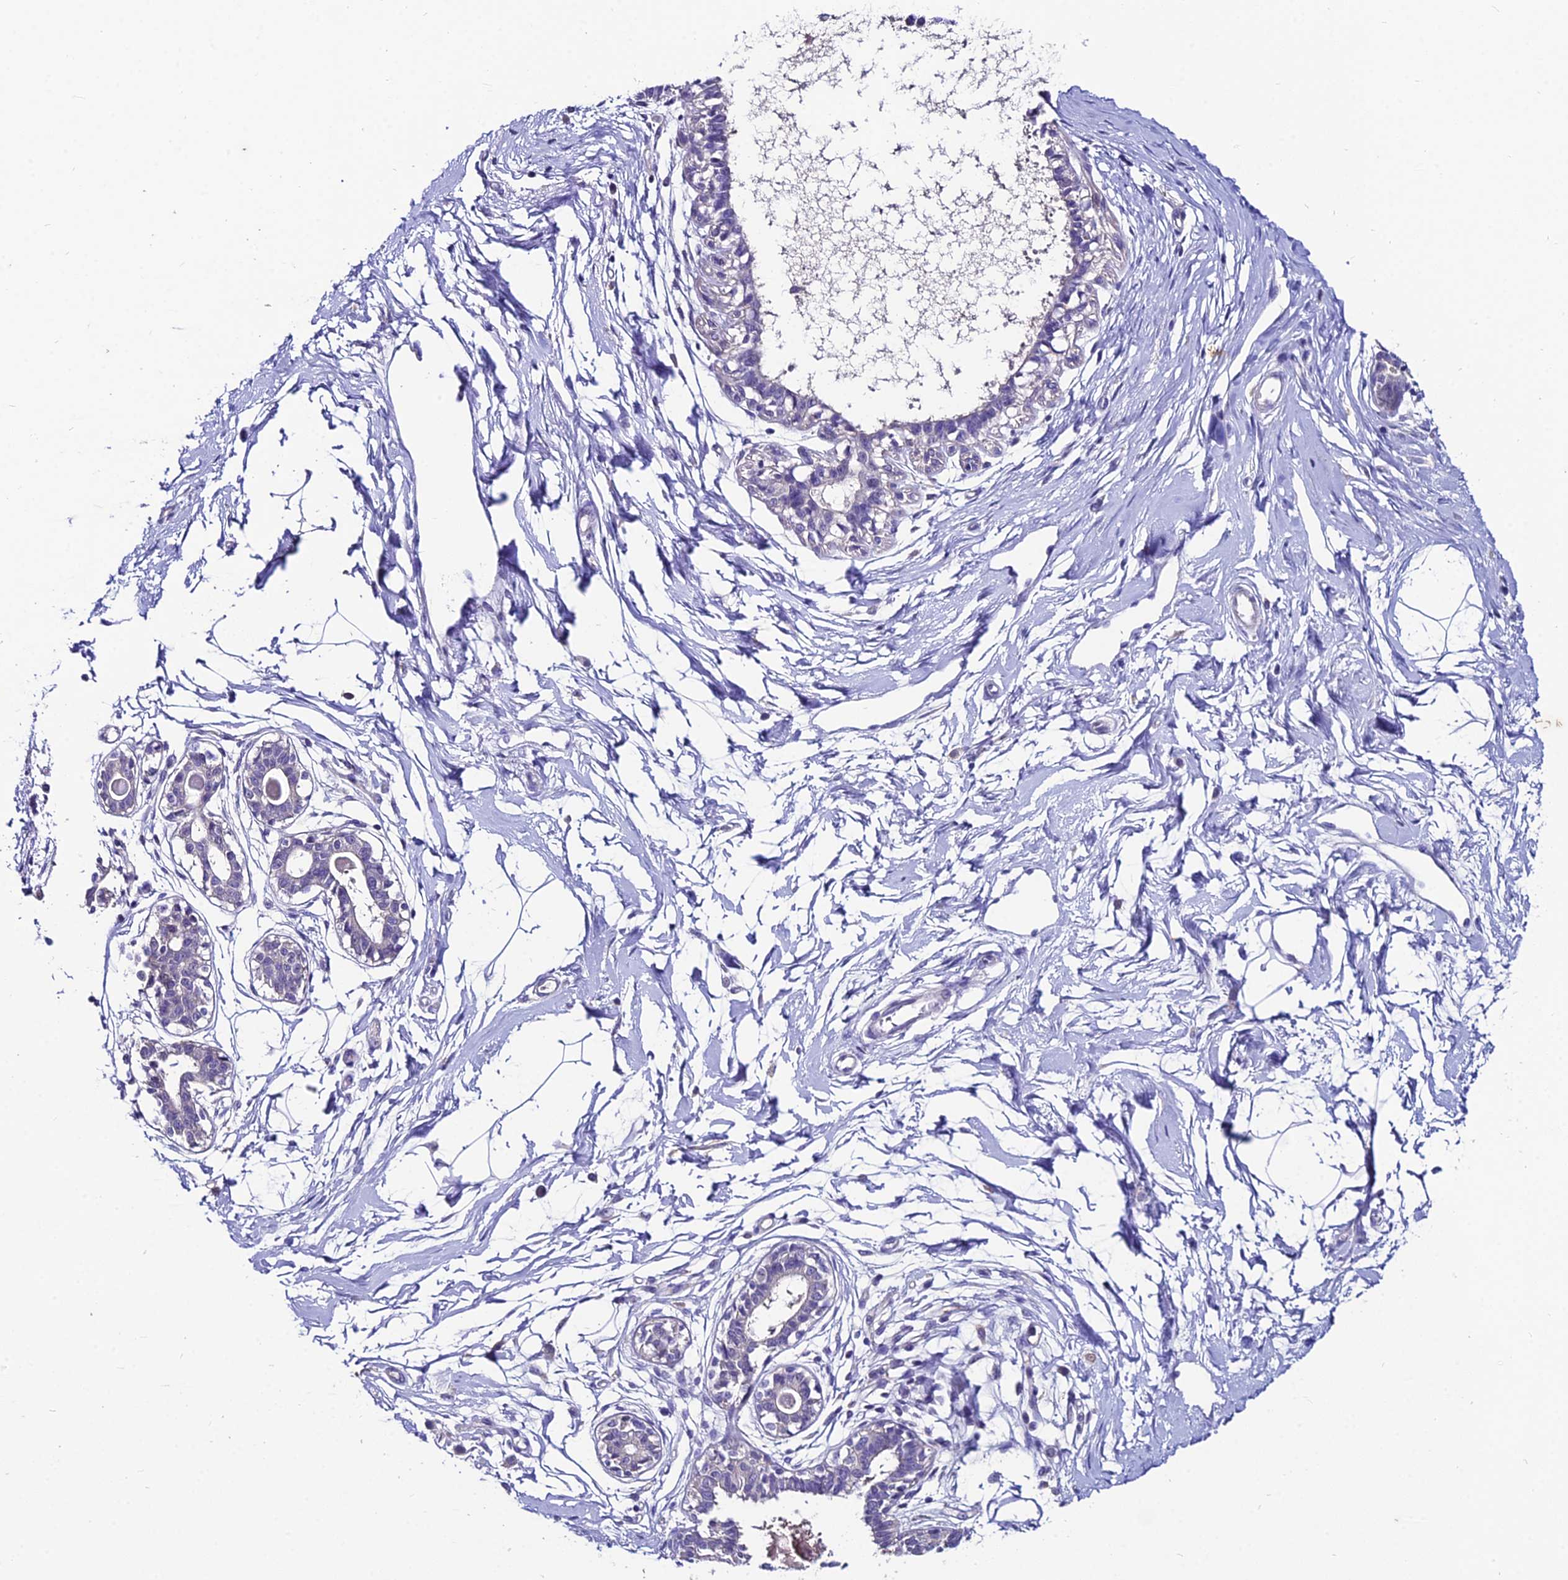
{"staining": {"intensity": "negative", "quantity": "none", "location": "none"}, "tissue": "breast", "cell_type": "Adipocytes", "image_type": "normal", "snomed": [{"axis": "morphology", "description": "Normal tissue, NOS"}, {"axis": "topography", "description": "Breast"}], "caption": "The image shows no significant staining in adipocytes of breast. The staining is performed using DAB (3,3'-diaminobenzidine) brown chromogen with nuclei counter-stained in using hematoxylin.", "gene": "LGALS7", "patient": {"sex": "female", "age": 45}}